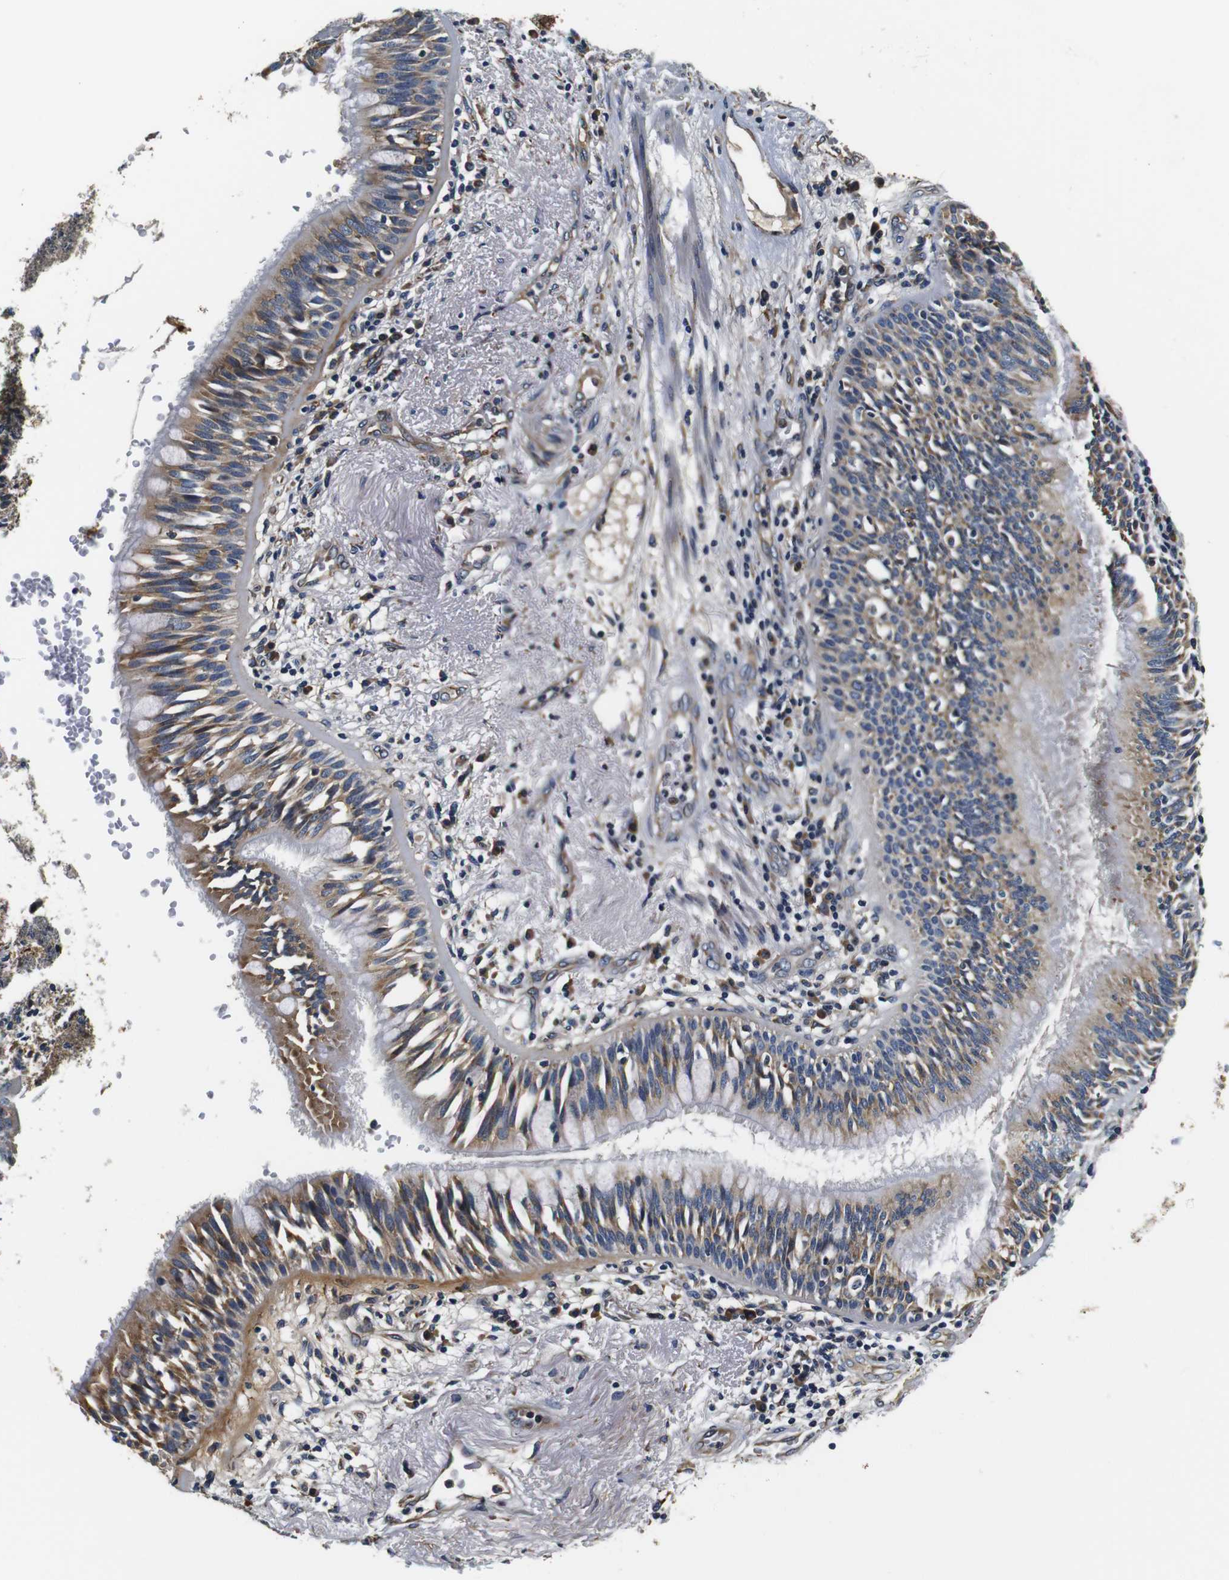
{"staining": {"intensity": "moderate", "quantity": "25%-75%", "location": "cytoplasmic/membranous"}, "tissue": "bronchus", "cell_type": "Respiratory epithelial cells", "image_type": "normal", "snomed": [{"axis": "morphology", "description": "Normal tissue, NOS"}, {"axis": "morphology", "description": "Adenocarcinoma, NOS"}, {"axis": "morphology", "description": "Adenocarcinoma, metastatic, NOS"}, {"axis": "topography", "description": "Lymph node"}, {"axis": "topography", "description": "Bronchus"}, {"axis": "topography", "description": "Lung"}], "caption": "A high-resolution histopathology image shows IHC staining of unremarkable bronchus, which displays moderate cytoplasmic/membranous positivity in approximately 25%-75% of respiratory epithelial cells. The staining was performed using DAB (3,3'-diaminobenzidine), with brown indicating positive protein expression. Nuclei are stained blue with hematoxylin.", "gene": "COL1A1", "patient": {"sex": "female", "age": 54}}